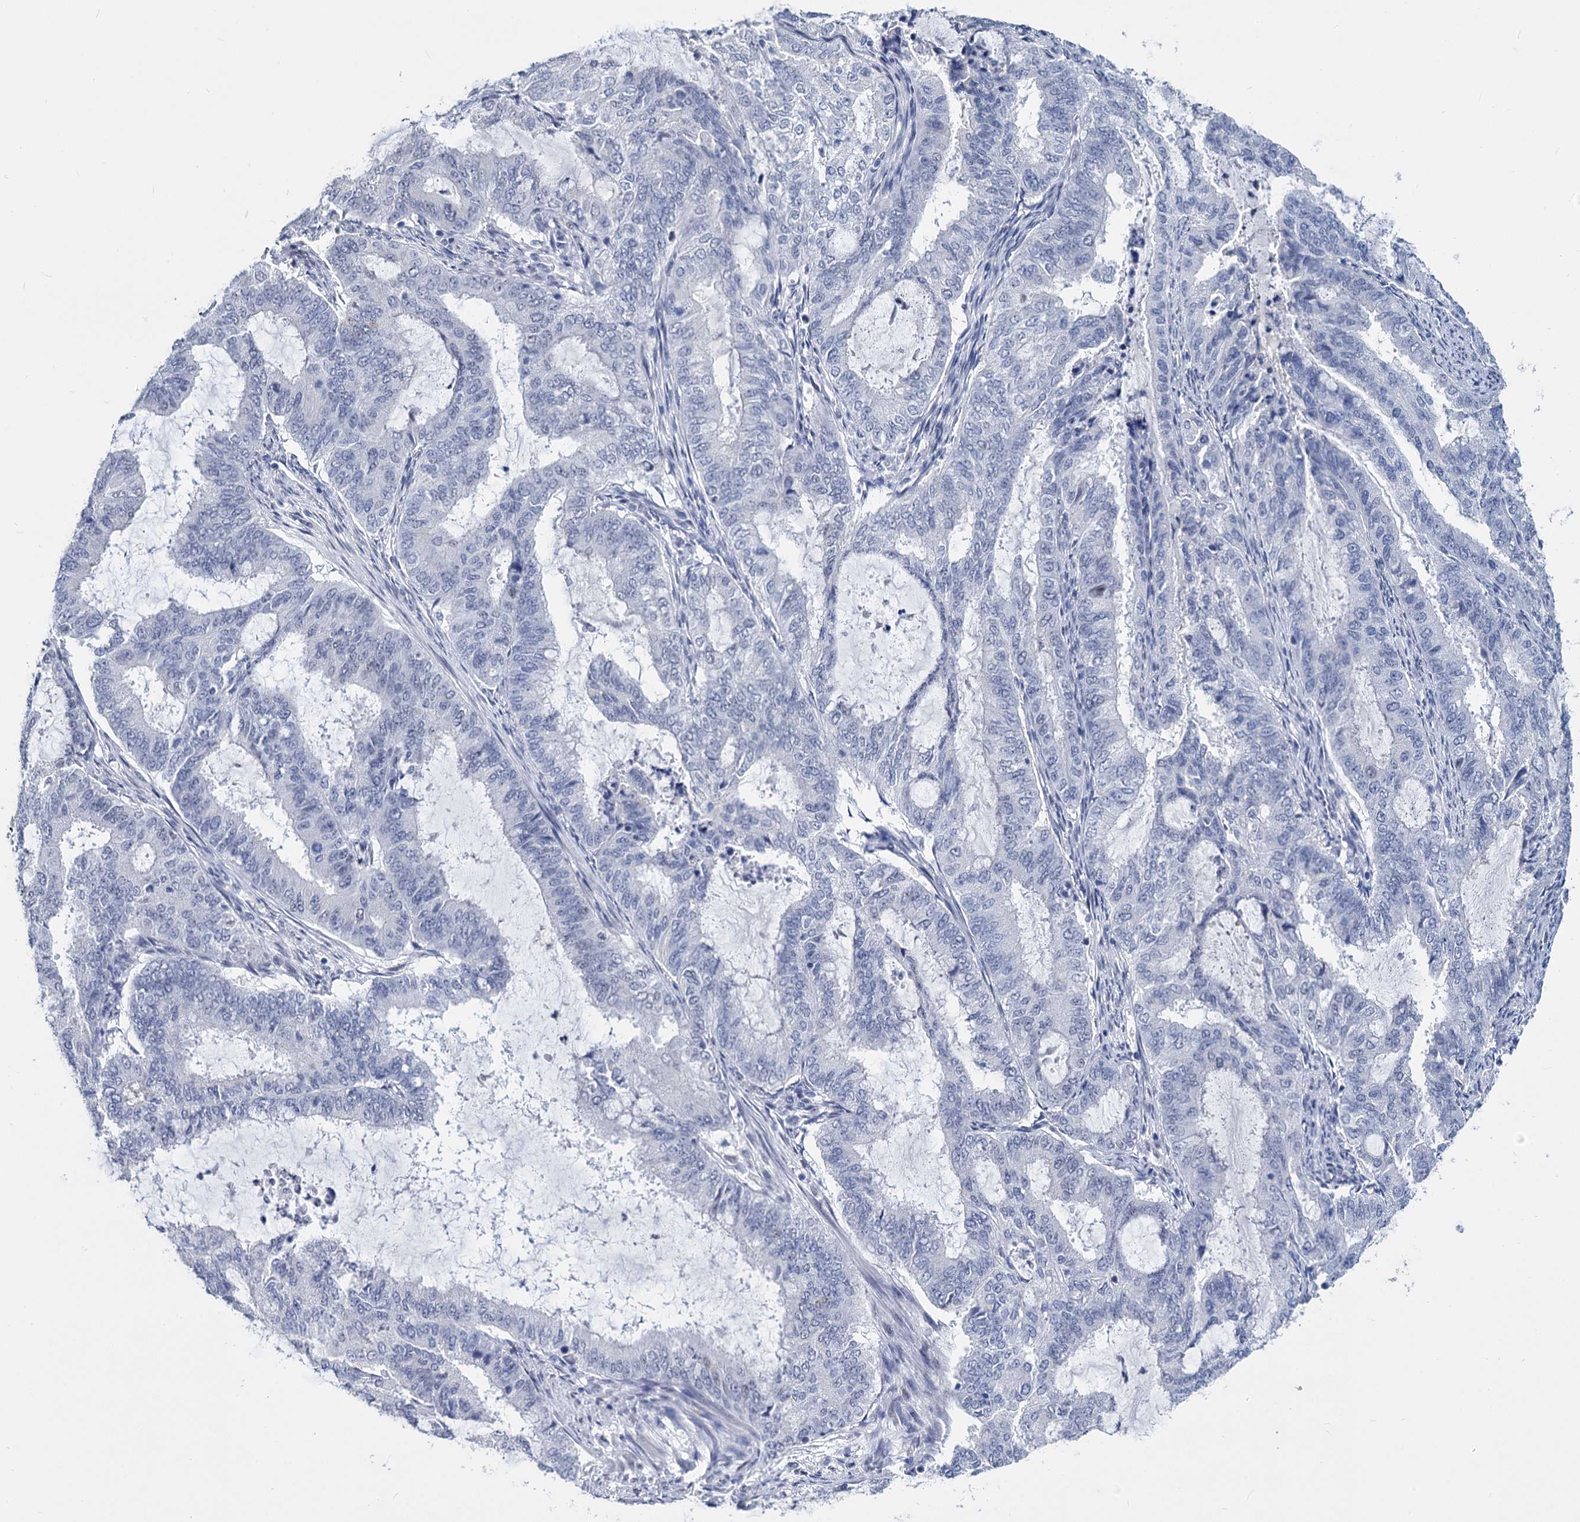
{"staining": {"intensity": "negative", "quantity": "none", "location": "none"}, "tissue": "endometrial cancer", "cell_type": "Tumor cells", "image_type": "cancer", "snomed": [{"axis": "morphology", "description": "Adenocarcinoma, NOS"}, {"axis": "topography", "description": "Endometrium"}], "caption": "This is a histopathology image of IHC staining of adenocarcinoma (endometrial), which shows no staining in tumor cells.", "gene": "MAGEA4", "patient": {"sex": "female", "age": 51}}